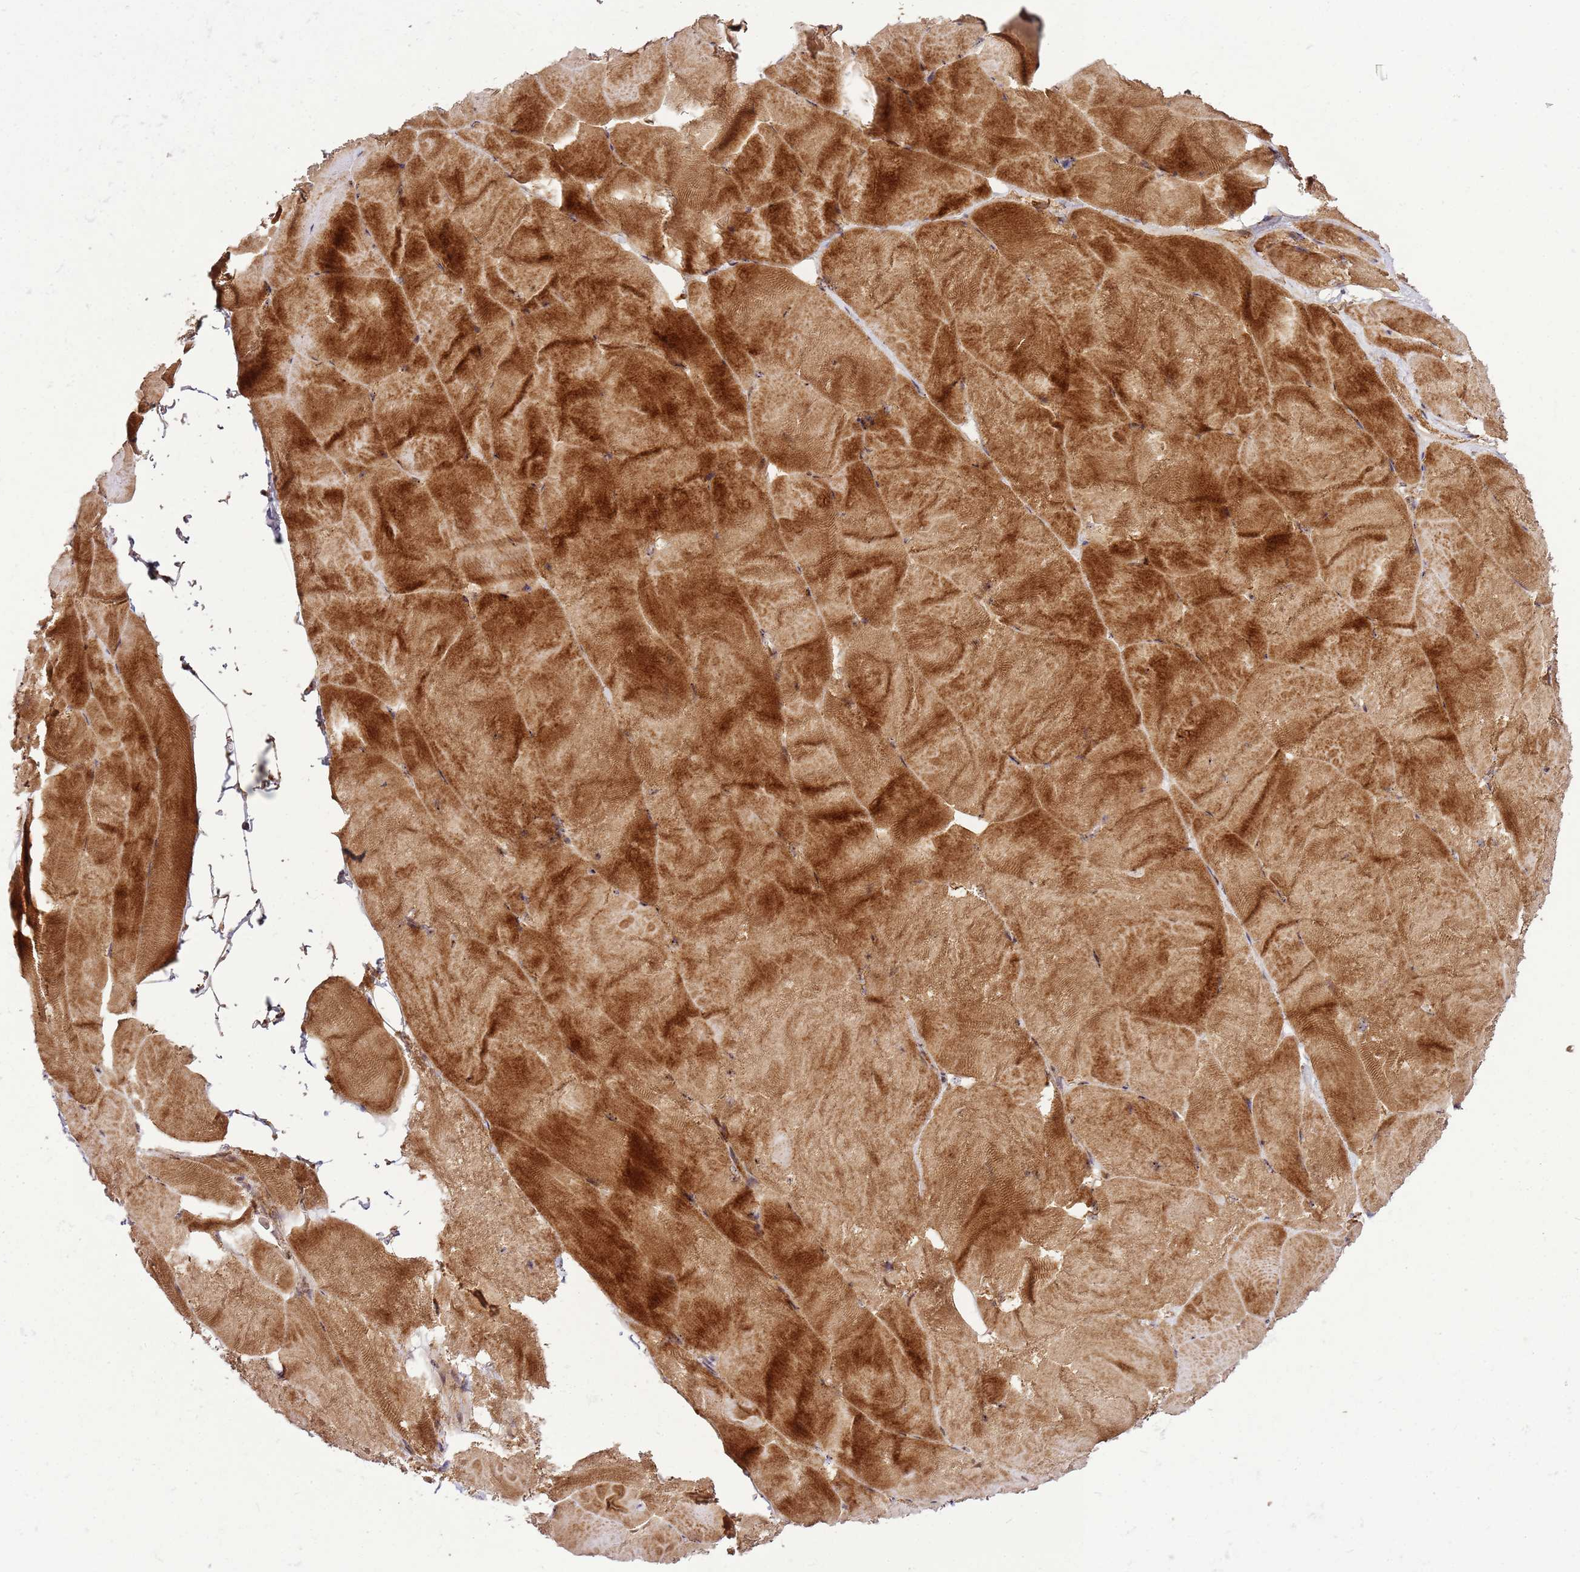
{"staining": {"intensity": "strong", "quantity": "25%-75%", "location": "cytoplasmic/membranous"}, "tissue": "skeletal muscle", "cell_type": "Myocytes", "image_type": "normal", "snomed": [{"axis": "morphology", "description": "Normal tissue, NOS"}, {"axis": "topography", "description": "Skeletal muscle"}], "caption": "Protein staining demonstrates strong cytoplasmic/membranous expression in approximately 25%-75% of myocytes in unremarkable skeletal muscle.", "gene": "RASA3", "patient": {"sex": "female", "age": 64}}